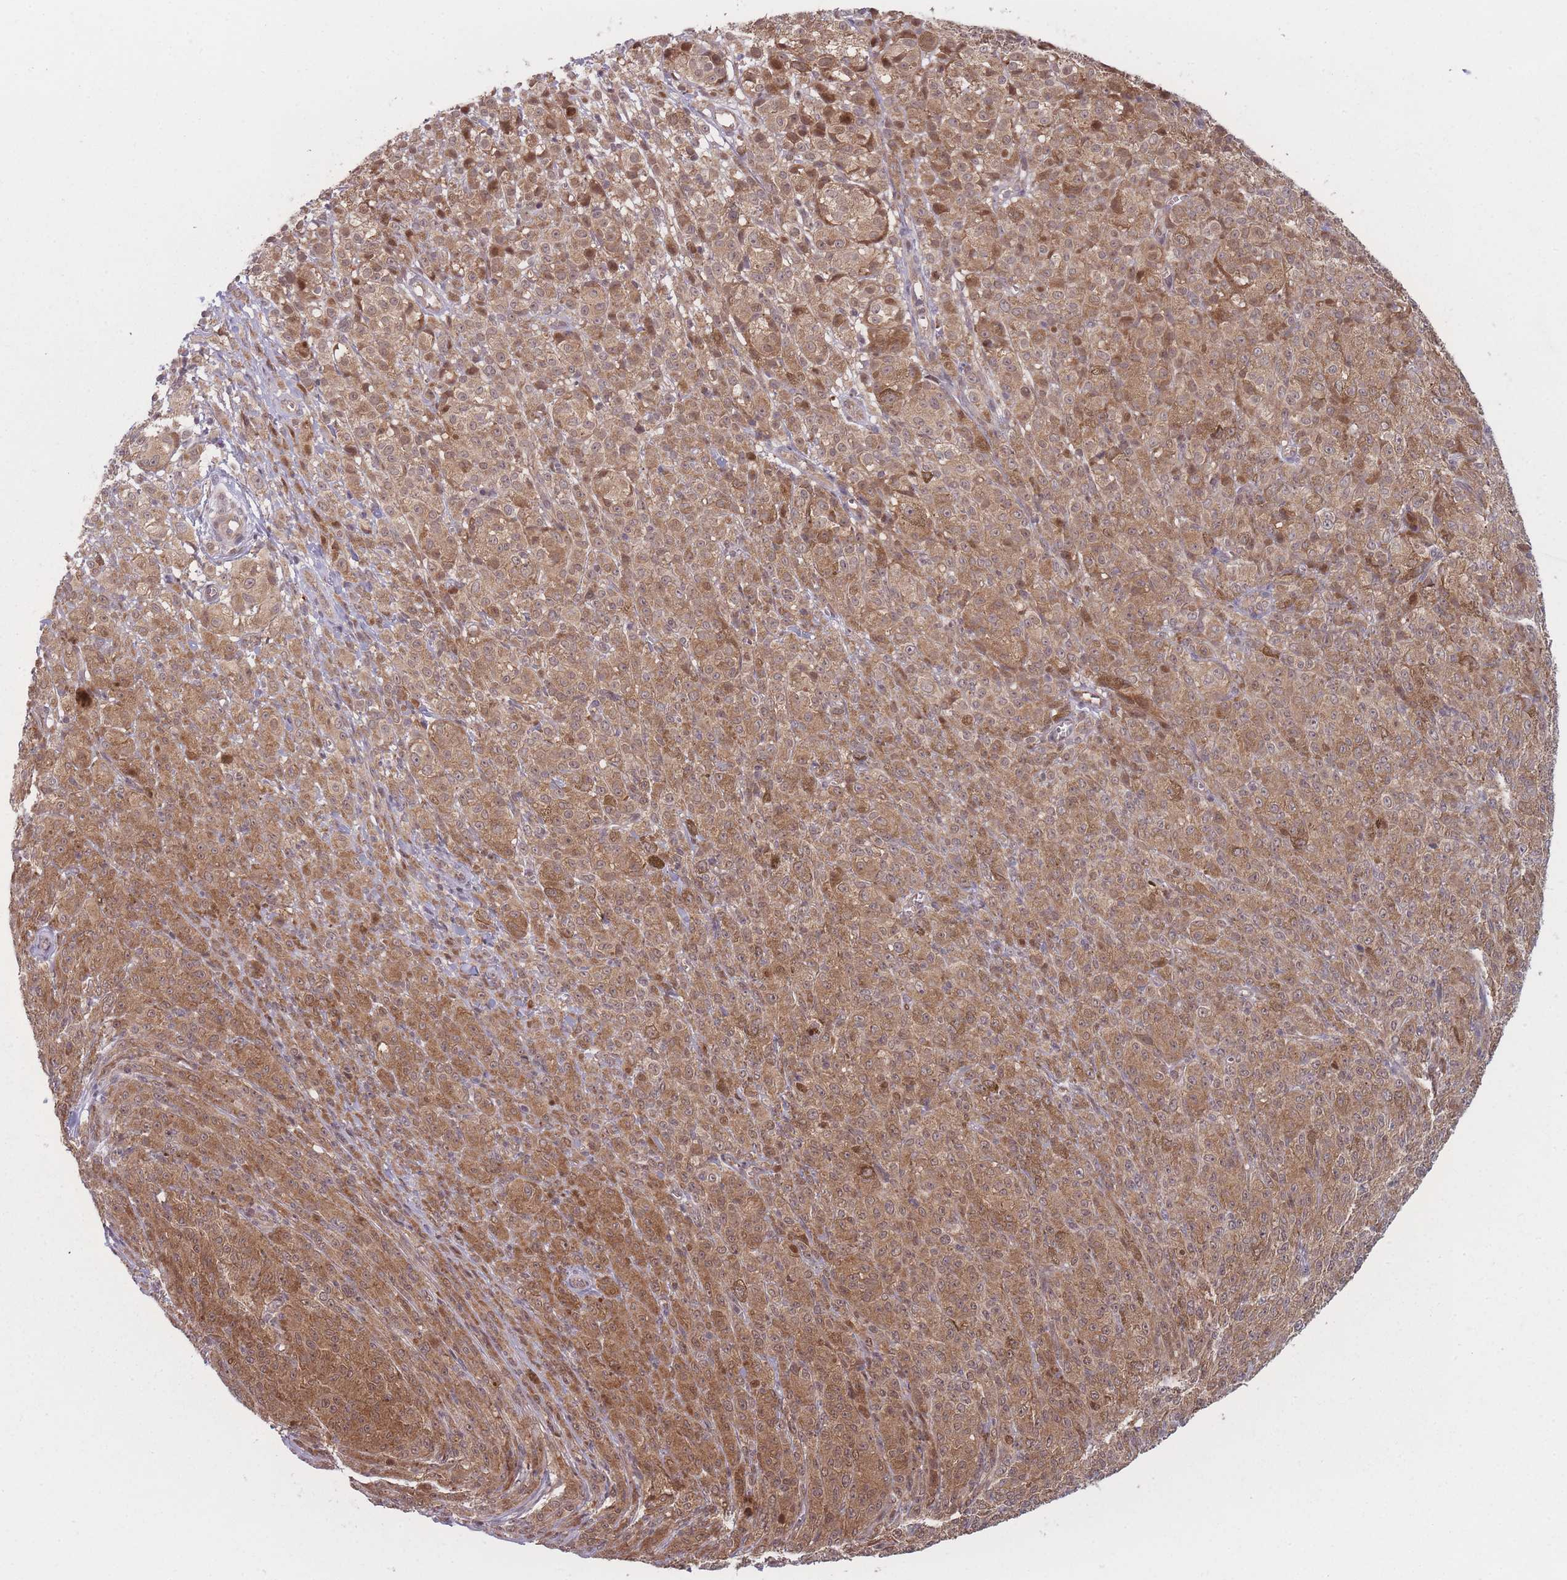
{"staining": {"intensity": "moderate", "quantity": ">75%", "location": "cytoplasmic/membranous"}, "tissue": "melanoma", "cell_type": "Tumor cells", "image_type": "cancer", "snomed": [{"axis": "morphology", "description": "Malignant melanoma, NOS"}, {"axis": "topography", "description": "Skin"}], "caption": "IHC (DAB) staining of melanoma displays moderate cytoplasmic/membranous protein staining in about >75% of tumor cells.", "gene": "RPS18", "patient": {"sex": "female", "age": 52}}